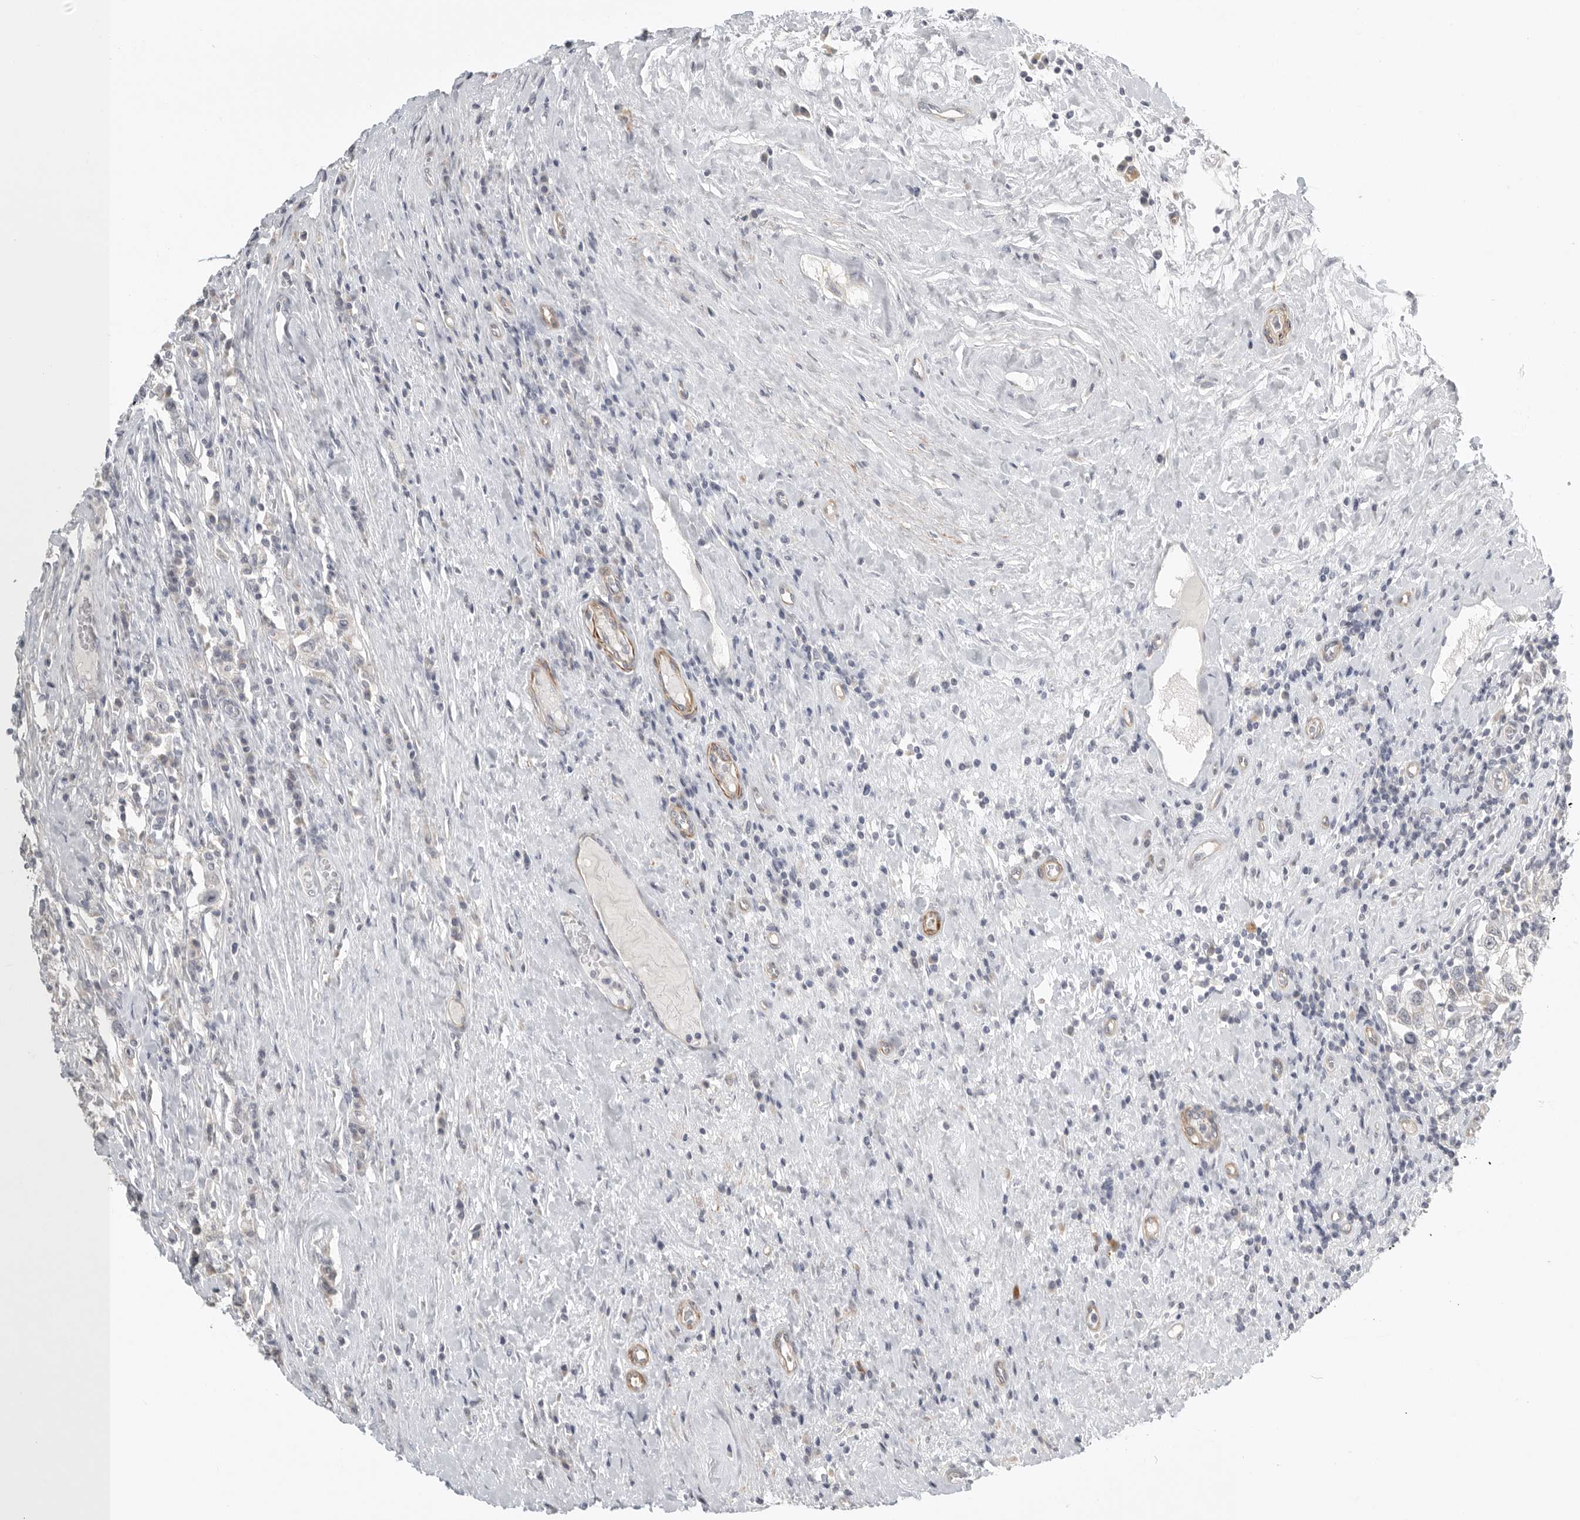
{"staining": {"intensity": "negative", "quantity": "none", "location": "none"}, "tissue": "testis cancer", "cell_type": "Tumor cells", "image_type": "cancer", "snomed": [{"axis": "morphology", "description": "Seminoma, NOS"}, {"axis": "topography", "description": "Testis"}], "caption": "This is a micrograph of IHC staining of seminoma (testis), which shows no positivity in tumor cells. Nuclei are stained in blue.", "gene": "STAB2", "patient": {"sex": "male", "age": 41}}